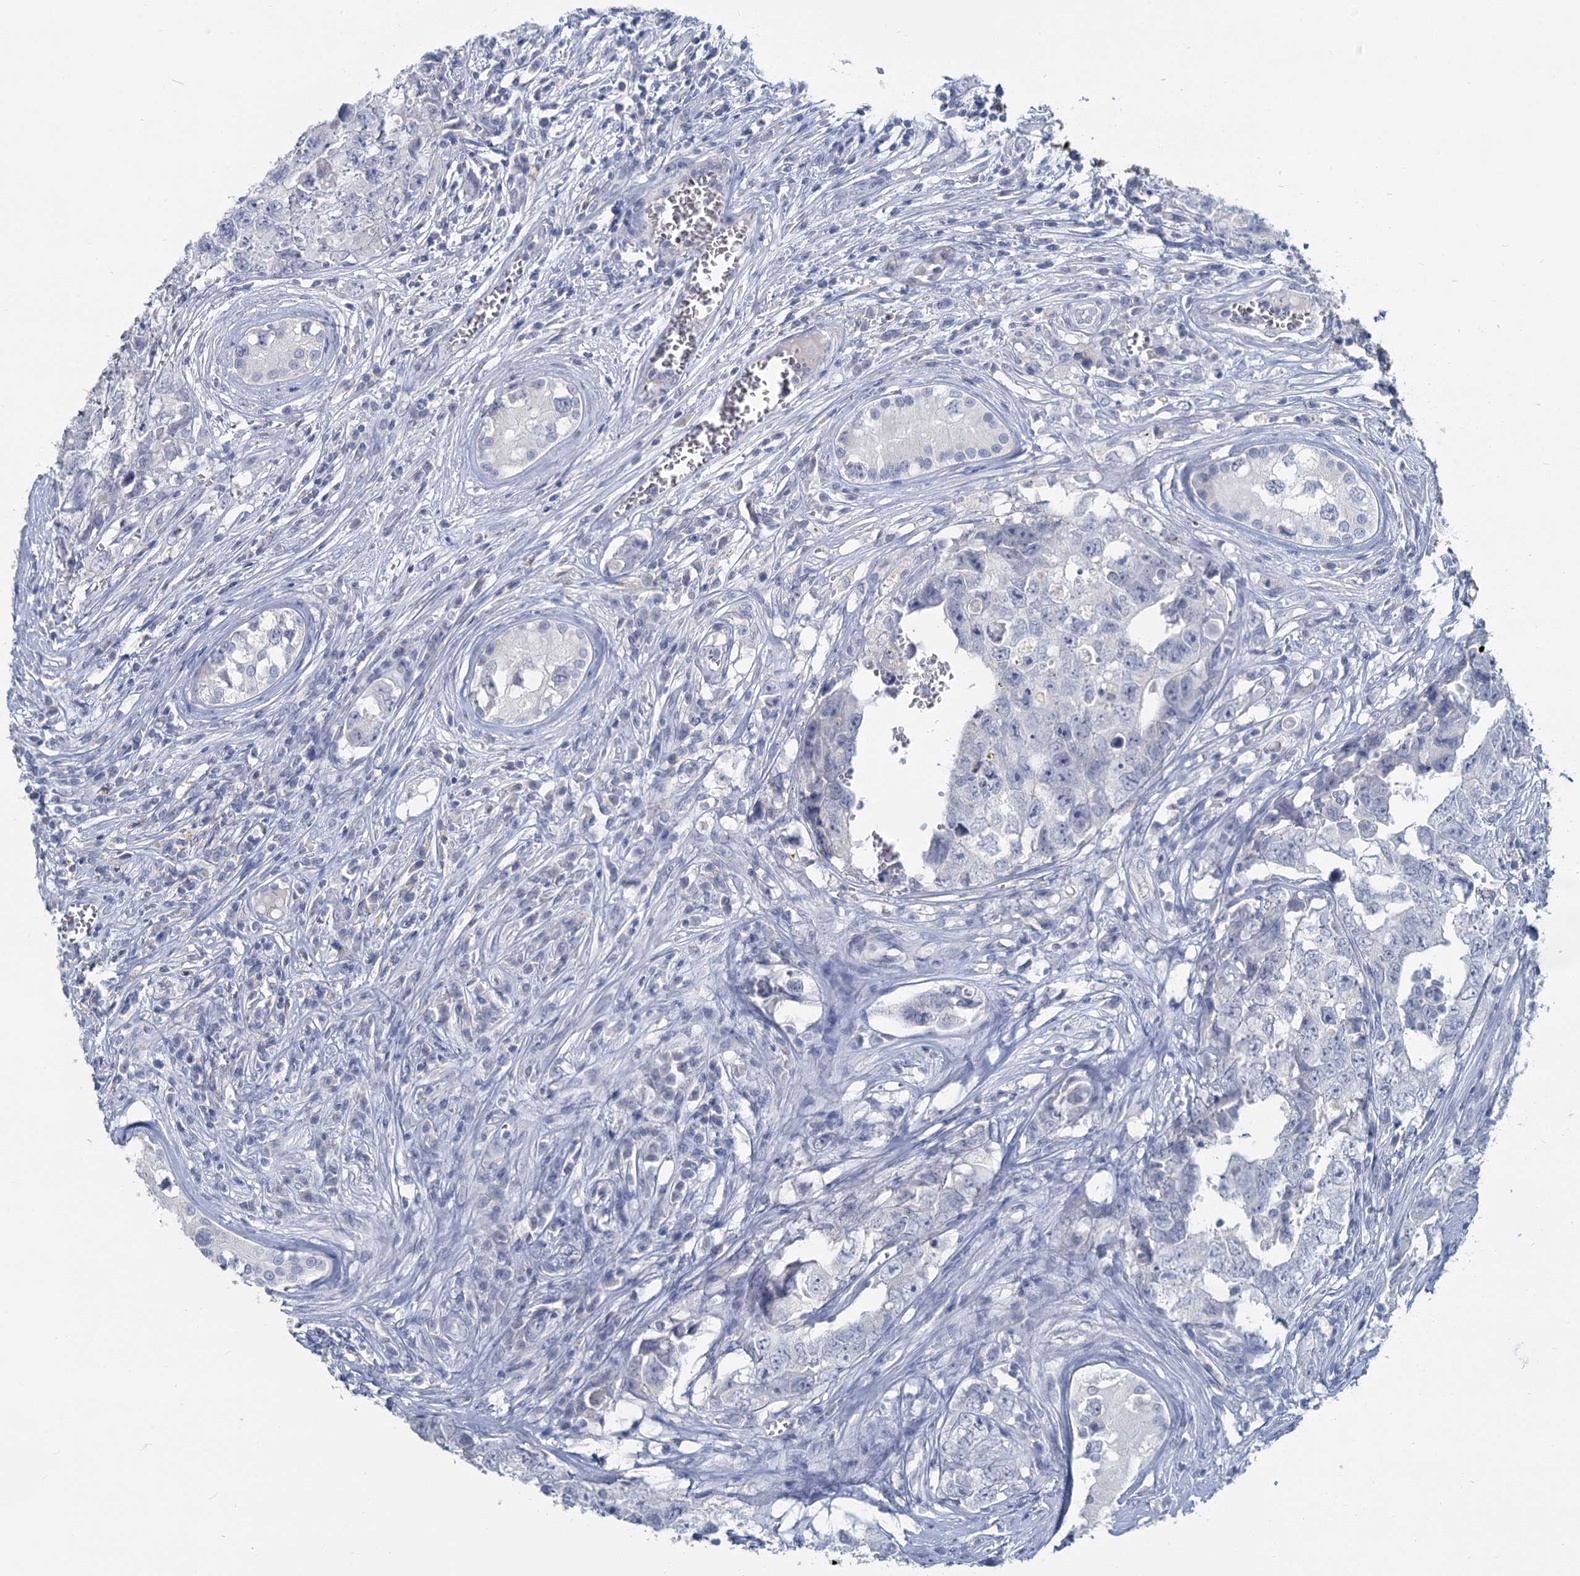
{"staining": {"intensity": "negative", "quantity": "none", "location": "none"}, "tissue": "testis cancer", "cell_type": "Tumor cells", "image_type": "cancer", "snomed": [{"axis": "morphology", "description": "Carcinoma, Embryonal, NOS"}, {"axis": "topography", "description": "Testis"}], "caption": "There is no significant staining in tumor cells of testis cancer (embryonal carcinoma).", "gene": "CHGA", "patient": {"sex": "male", "age": 17}}